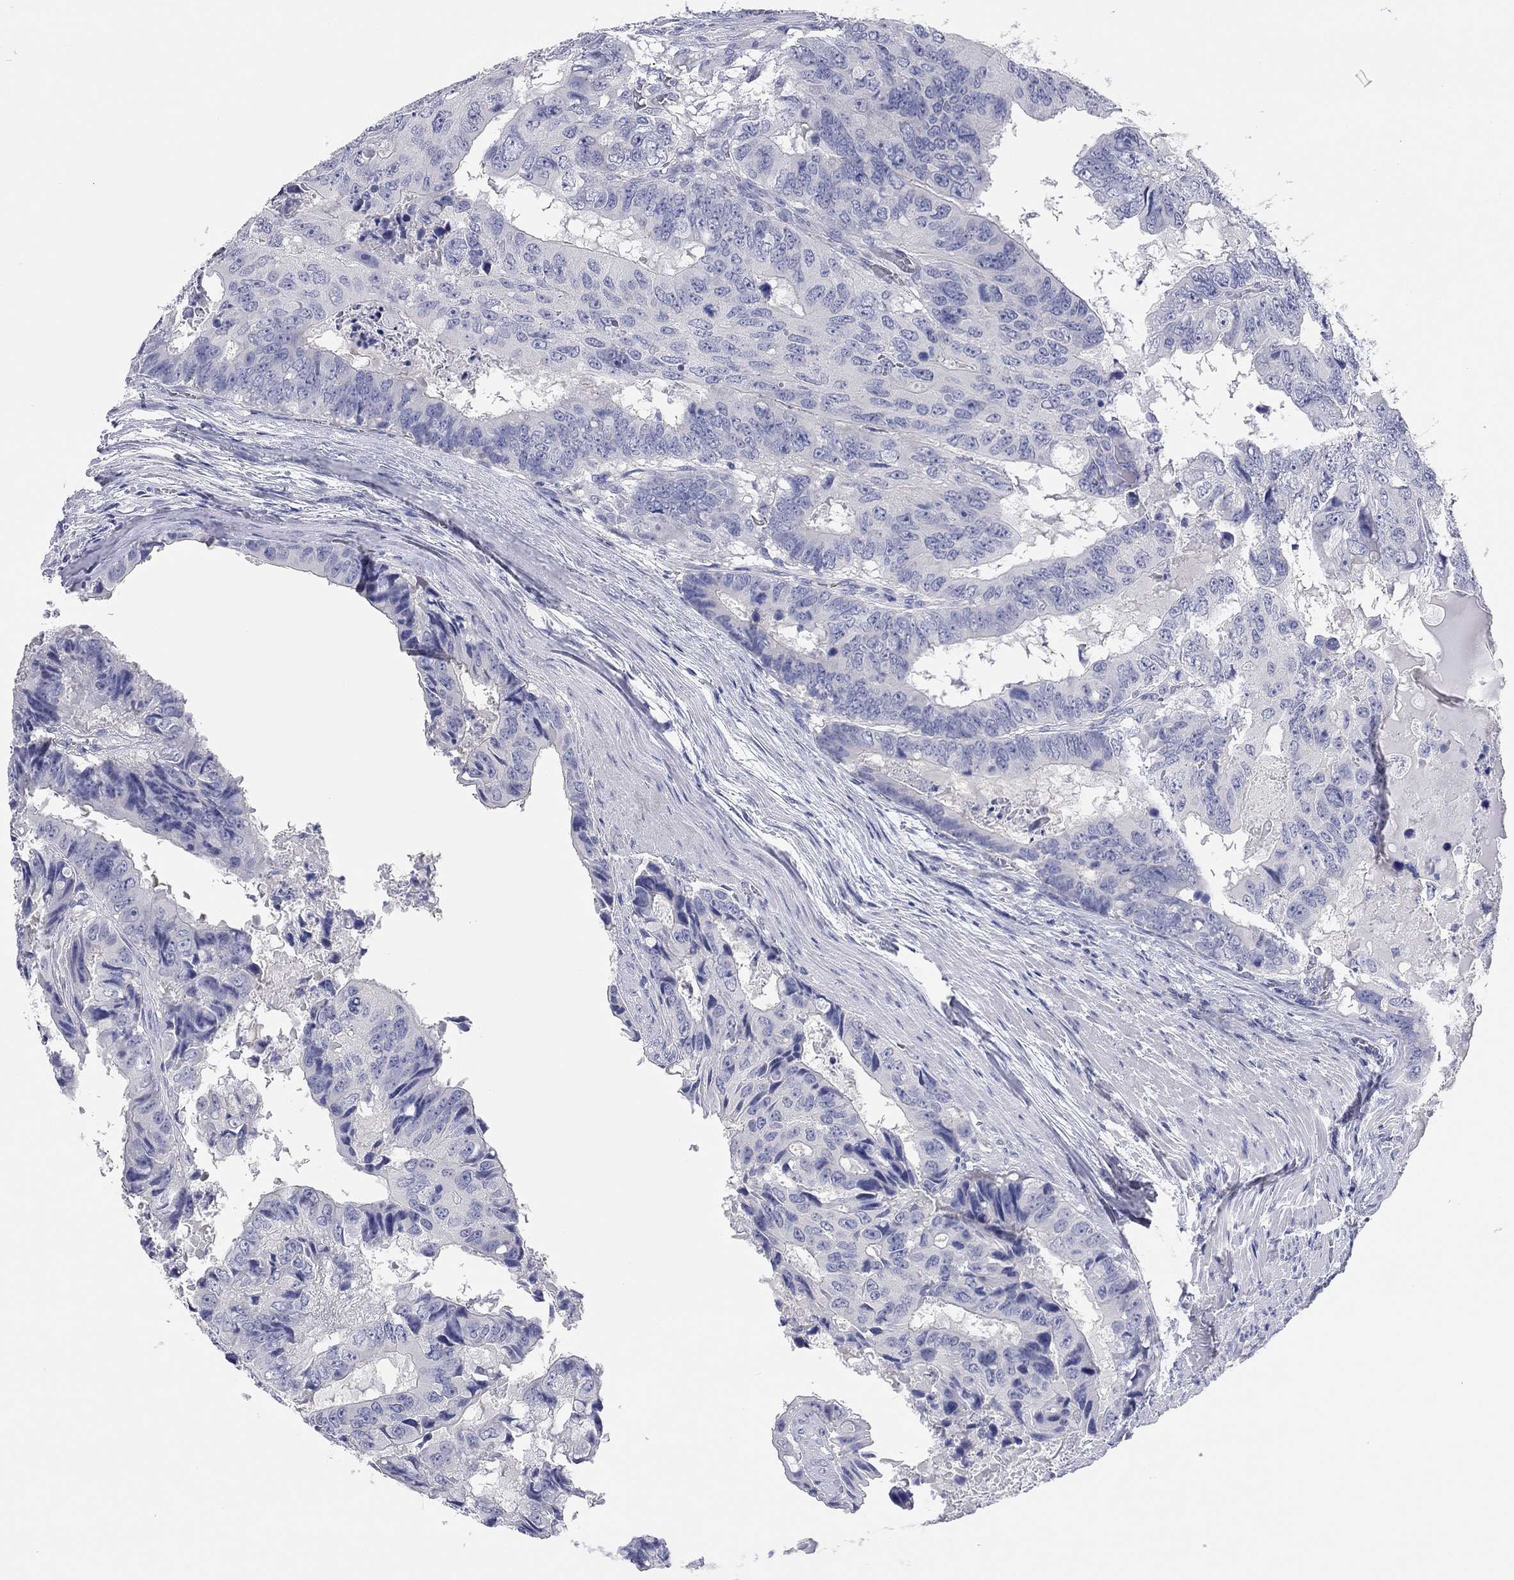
{"staining": {"intensity": "negative", "quantity": "none", "location": "none"}, "tissue": "colorectal cancer", "cell_type": "Tumor cells", "image_type": "cancer", "snomed": [{"axis": "morphology", "description": "Adenocarcinoma, NOS"}, {"axis": "topography", "description": "Colon"}], "caption": "Immunohistochemistry photomicrograph of human colorectal adenocarcinoma stained for a protein (brown), which demonstrates no expression in tumor cells. (DAB (3,3'-diaminobenzidine) IHC with hematoxylin counter stain).", "gene": "TMEM221", "patient": {"sex": "male", "age": 79}}